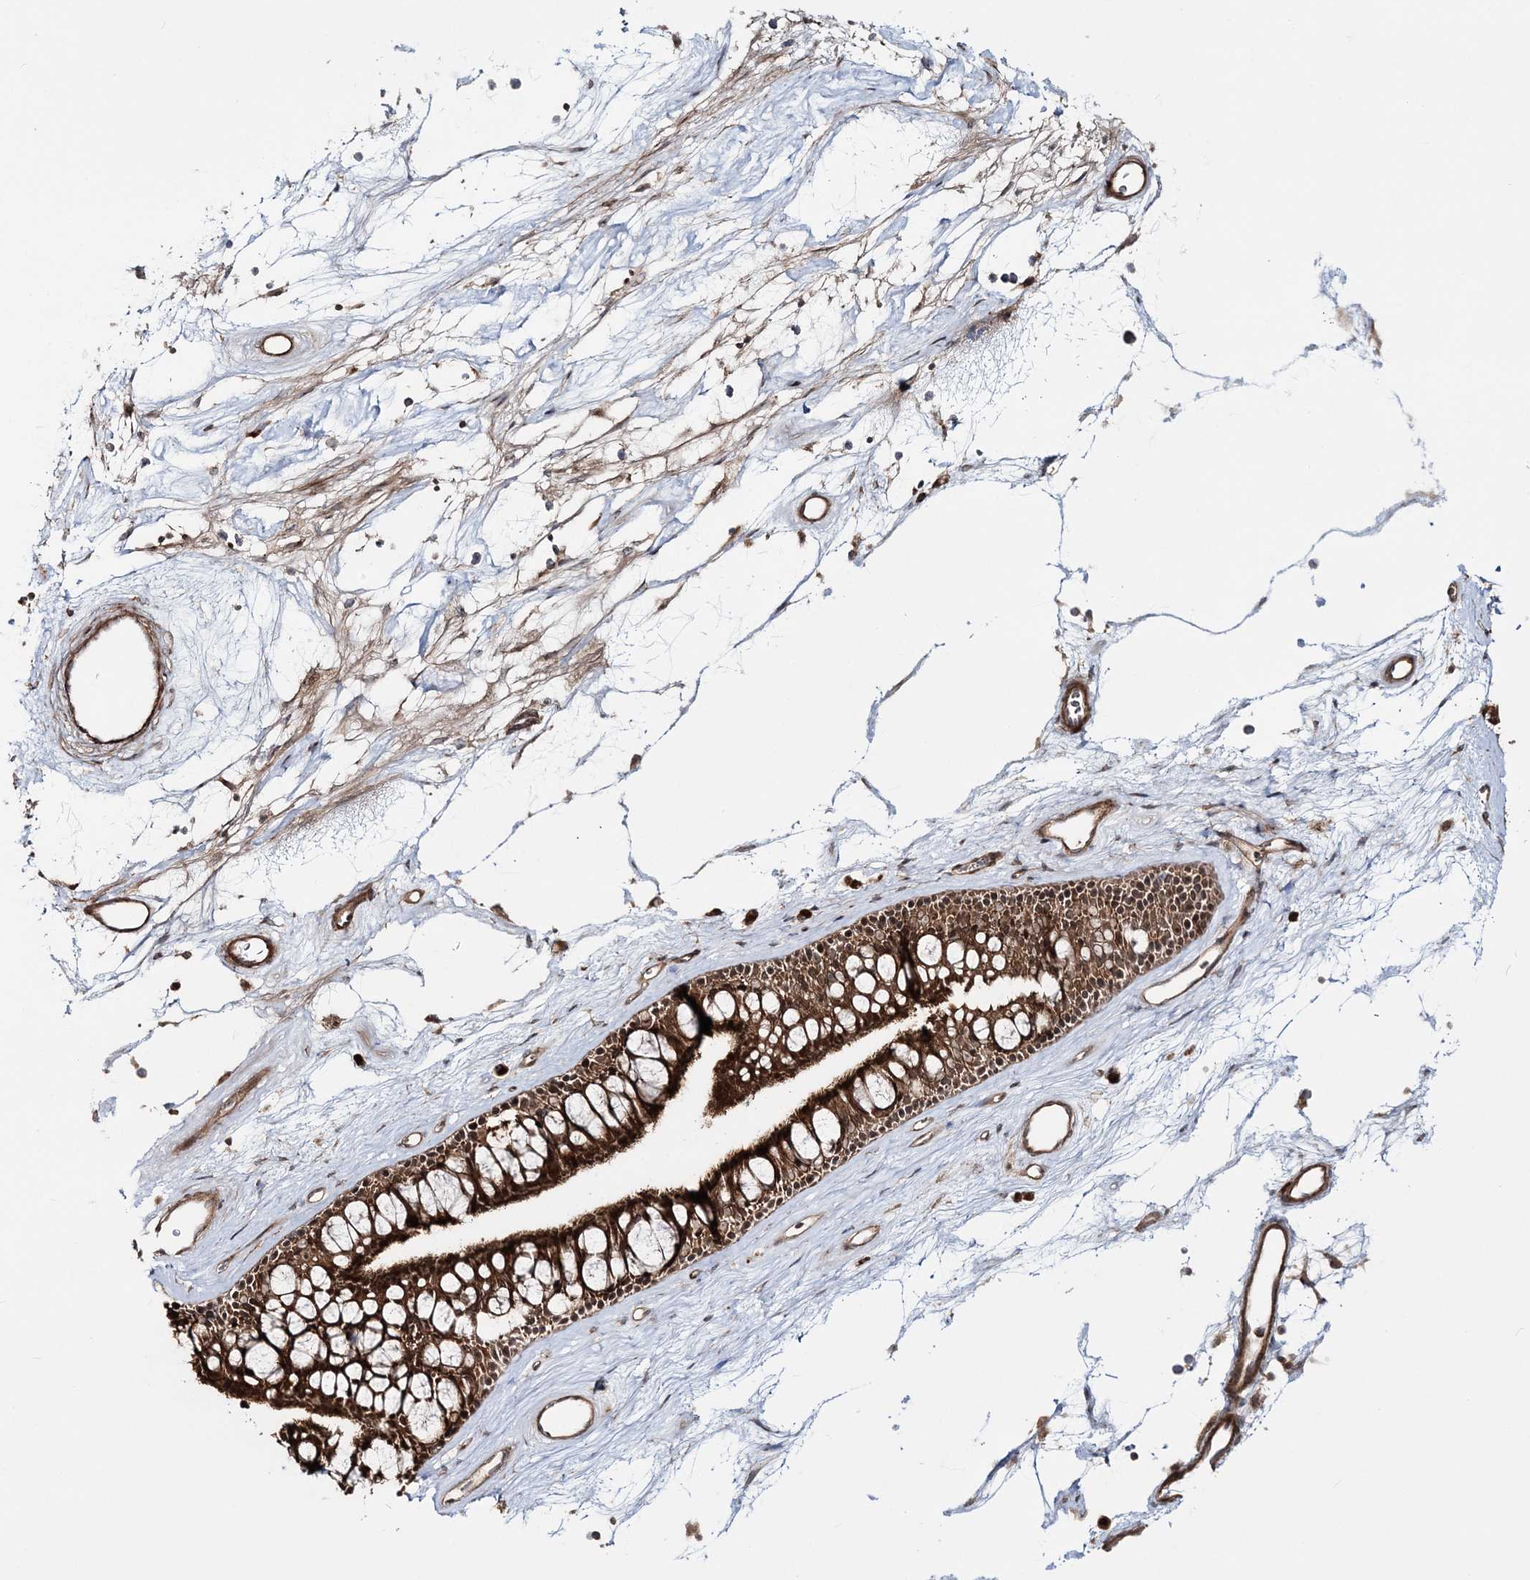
{"staining": {"intensity": "strong", "quantity": ">75%", "location": "cytoplasmic/membranous,nuclear"}, "tissue": "nasopharynx", "cell_type": "Respiratory epithelial cells", "image_type": "normal", "snomed": [{"axis": "morphology", "description": "Normal tissue, NOS"}, {"axis": "topography", "description": "Nasopharynx"}], "caption": "Immunohistochemistry staining of unremarkable nasopharynx, which reveals high levels of strong cytoplasmic/membranous,nuclear staining in about >75% of respiratory epithelial cells indicating strong cytoplasmic/membranous,nuclear protein expression. The staining was performed using DAB (3,3'-diaminobenzidine) (brown) for protein detection and nuclei were counterstained in hematoxylin (blue).", "gene": "MOCS2", "patient": {"sex": "male", "age": 64}}